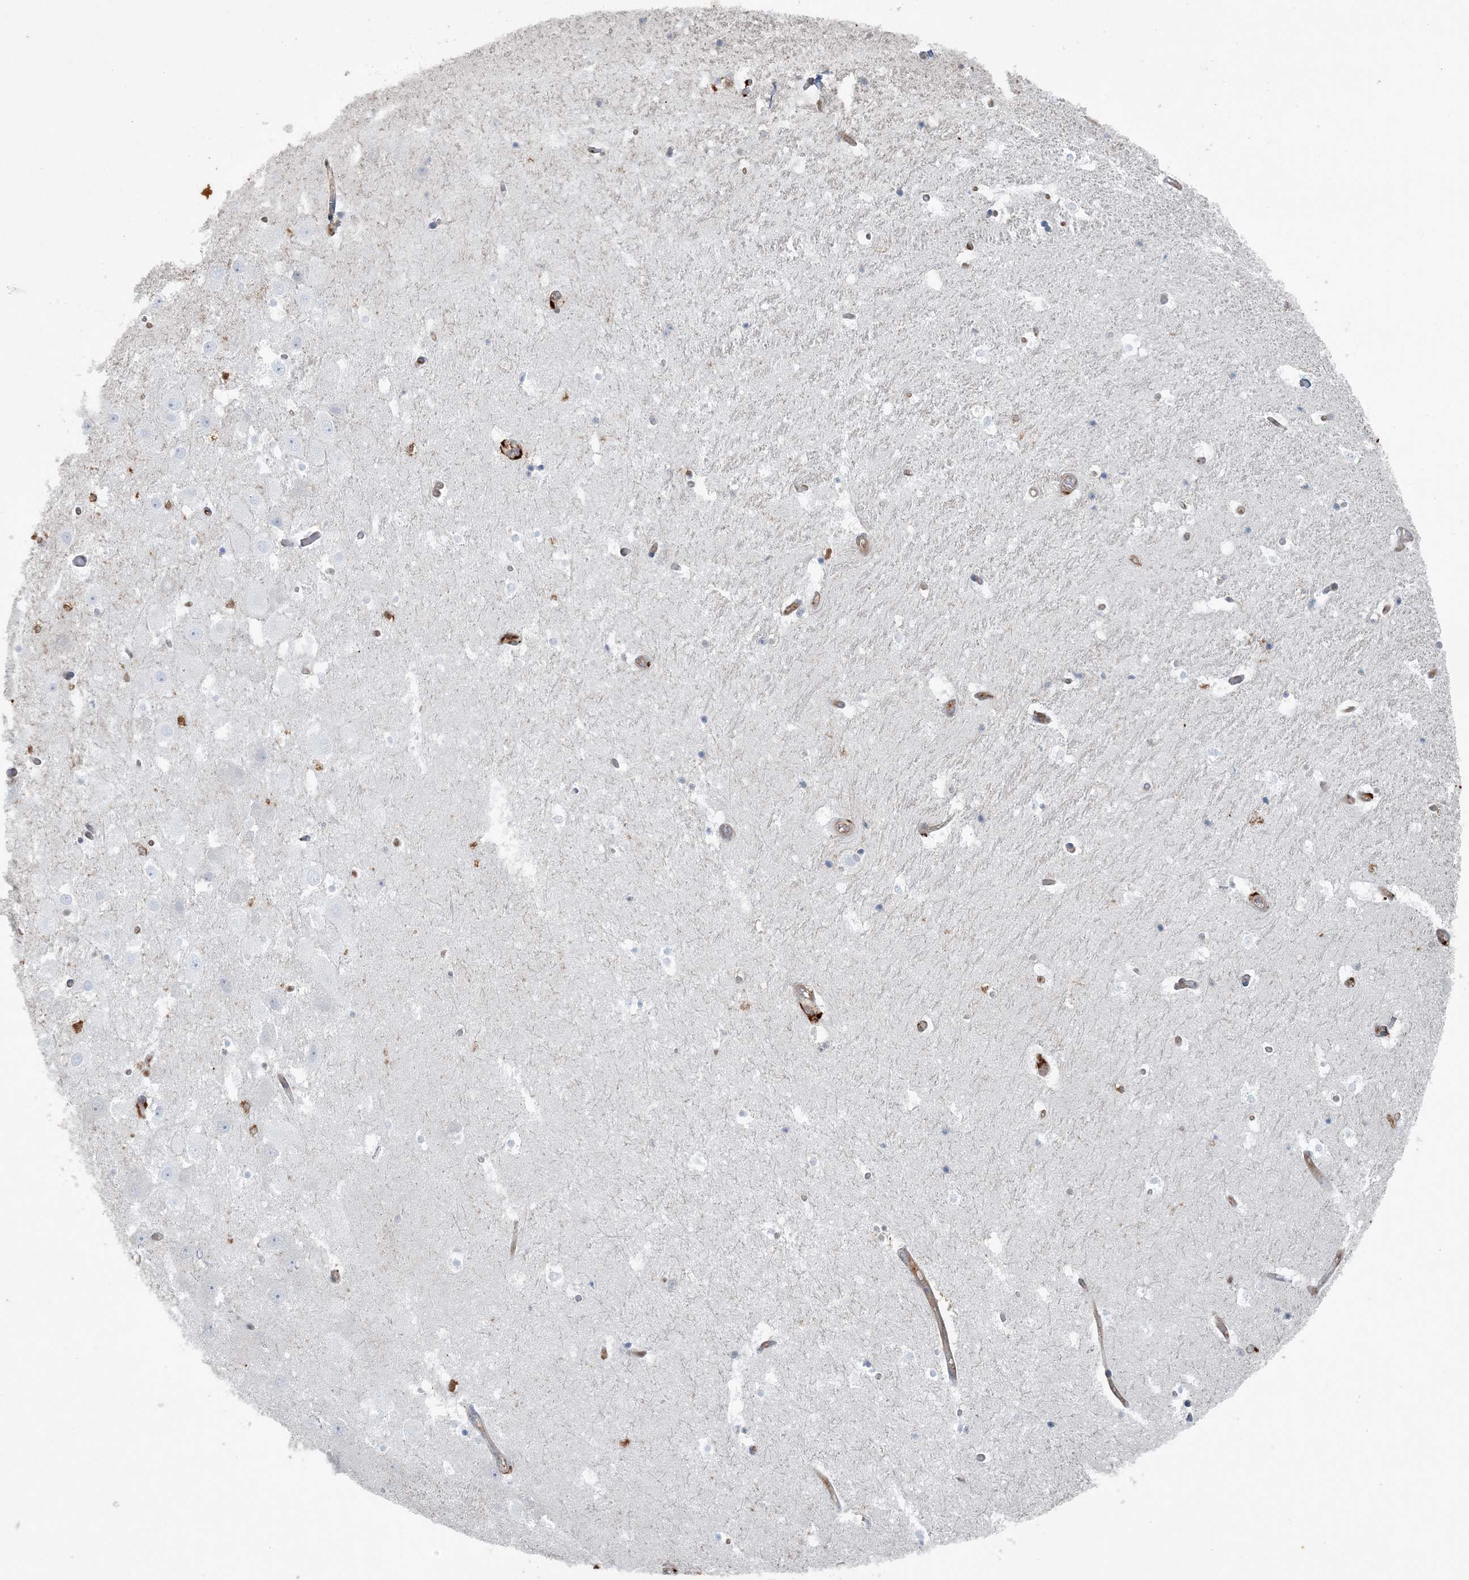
{"staining": {"intensity": "negative", "quantity": "none", "location": "none"}, "tissue": "hippocampus", "cell_type": "Glial cells", "image_type": "normal", "snomed": [{"axis": "morphology", "description": "Normal tissue, NOS"}, {"axis": "topography", "description": "Hippocampus"}], "caption": "Glial cells are negative for protein expression in benign human hippocampus. (Brightfield microscopy of DAB IHC at high magnification).", "gene": "SNX2", "patient": {"sex": "female", "age": 52}}